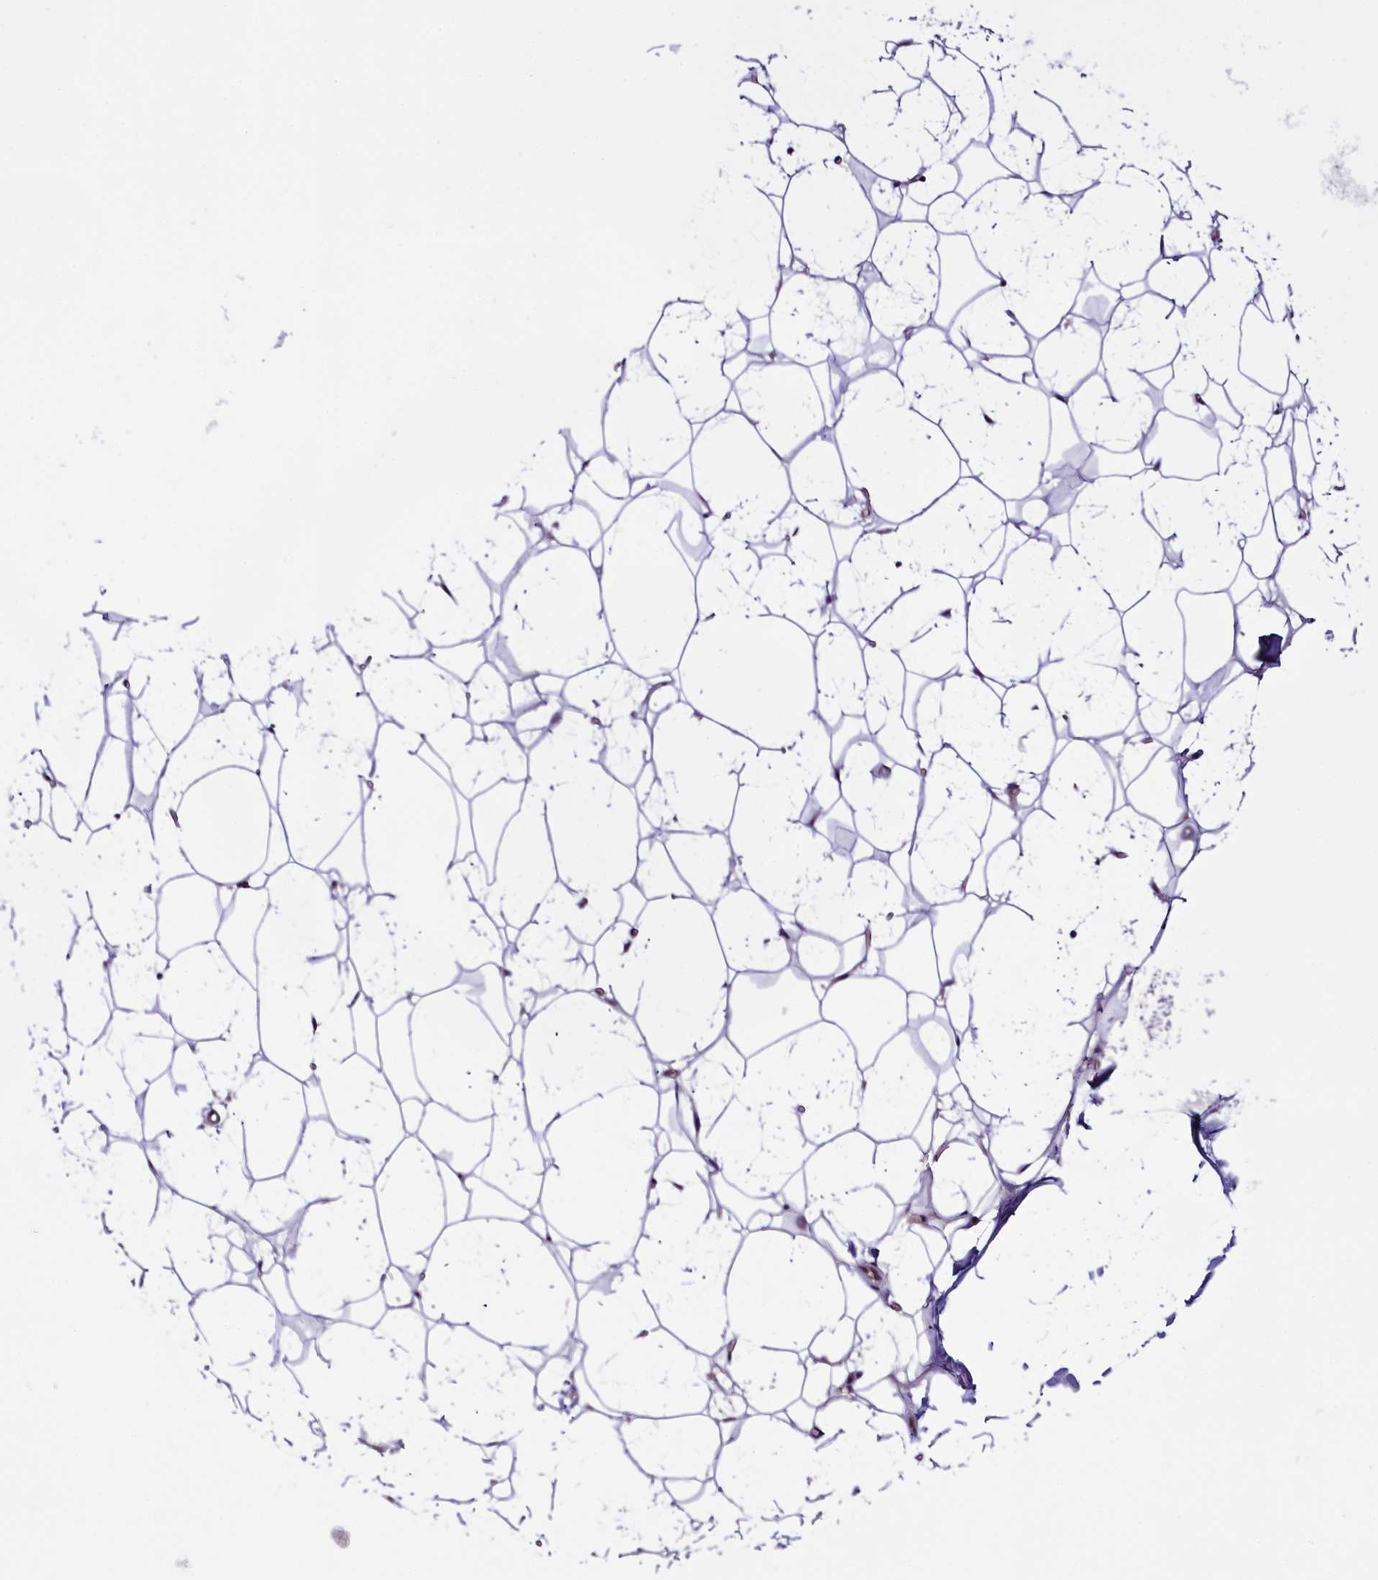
{"staining": {"intensity": "negative", "quantity": "none", "location": "none"}, "tissue": "adipose tissue", "cell_type": "Adipocytes", "image_type": "normal", "snomed": [{"axis": "morphology", "description": "Normal tissue, NOS"}, {"axis": "topography", "description": "Breast"}], "caption": "This is a micrograph of immunohistochemistry (IHC) staining of unremarkable adipose tissue, which shows no positivity in adipocytes.", "gene": "C9orf40", "patient": {"sex": "female", "age": 26}}